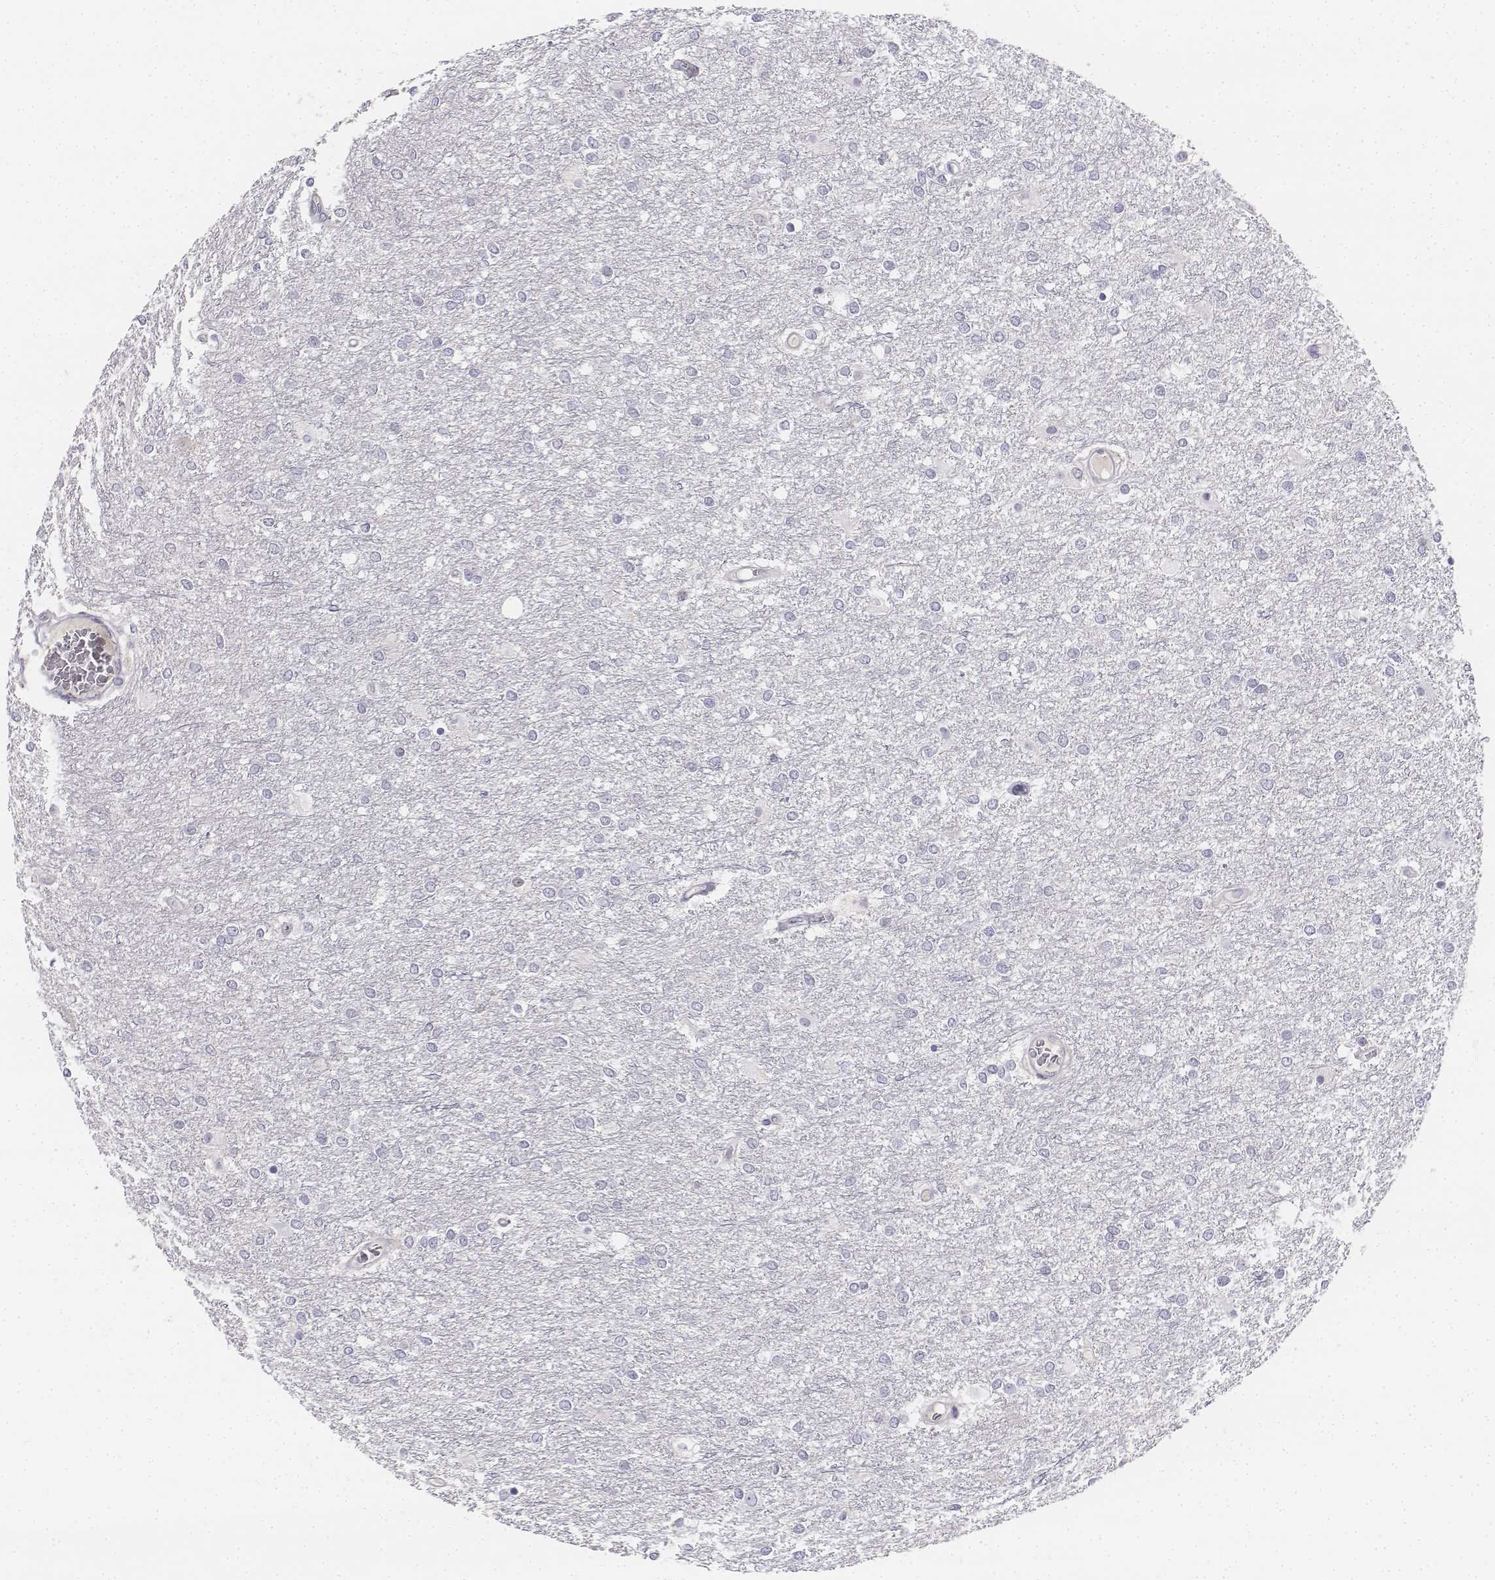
{"staining": {"intensity": "negative", "quantity": "none", "location": "none"}, "tissue": "glioma", "cell_type": "Tumor cells", "image_type": "cancer", "snomed": [{"axis": "morphology", "description": "Glioma, malignant, High grade"}, {"axis": "topography", "description": "Brain"}], "caption": "Immunohistochemistry histopathology image of neoplastic tissue: malignant glioma (high-grade) stained with DAB shows no significant protein expression in tumor cells. (Stains: DAB immunohistochemistry (IHC) with hematoxylin counter stain, Microscopy: brightfield microscopy at high magnification).", "gene": "UCN2", "patient": {"sex": "female", "age": 61}}